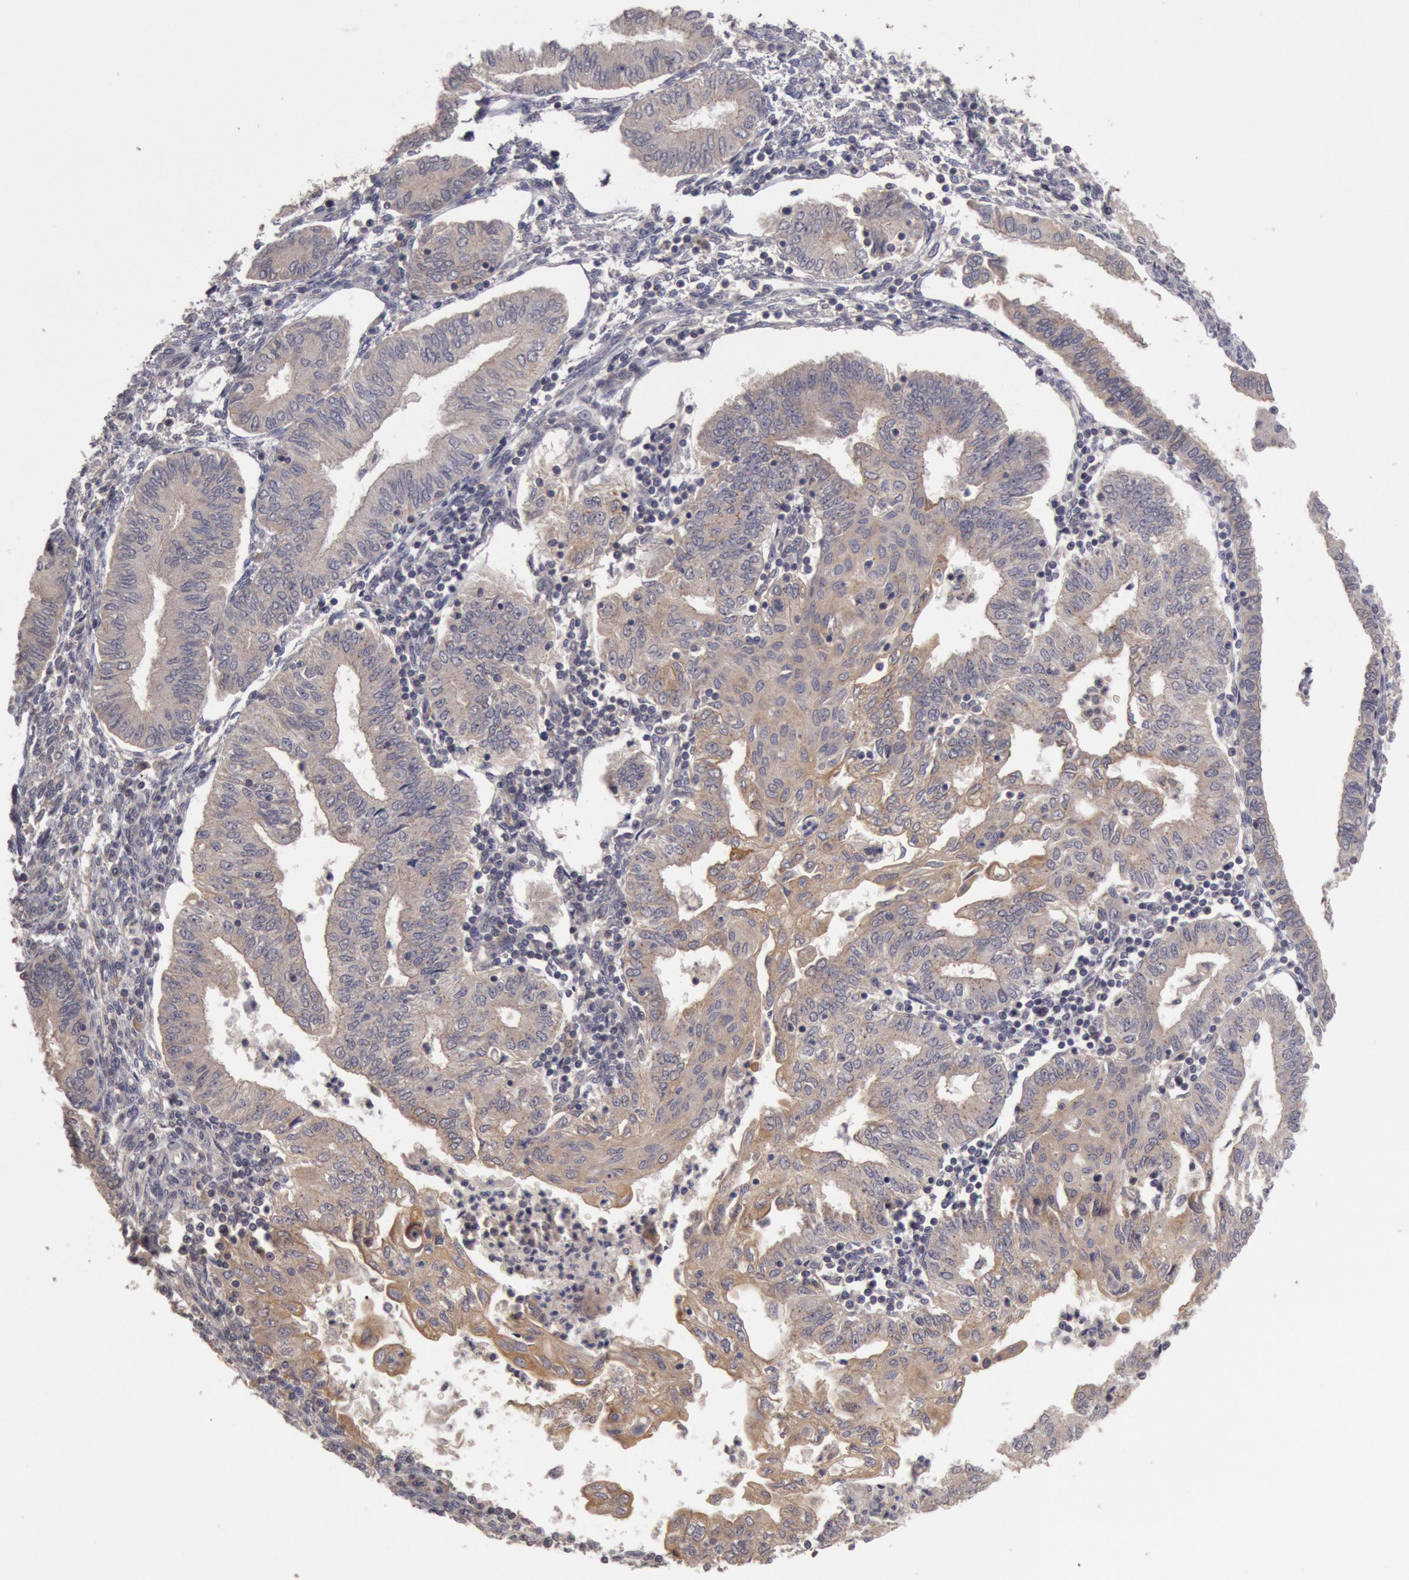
{"staining": {"intensity": "weak", "quantity": ">75%", "location": "cytoplasmic/membranous"}, "tissue": "endometrial cancer", "cell_type": "Tumor cells", "image_type": "cancer", "snomed": [{"axis": "morphology", "description": "Adenocarcinoma, NOS"}, {"axis": "topography", "description": "Endometrium"}], "caption": "Protein staining of endometrial adenocarcinoma tissue demonstrates weak cytoplasmic/membranous expression in approximately >75% of tumor cells.", "gene": "ZFP36L1", "patient": {"sex": "female", "age": 51}}